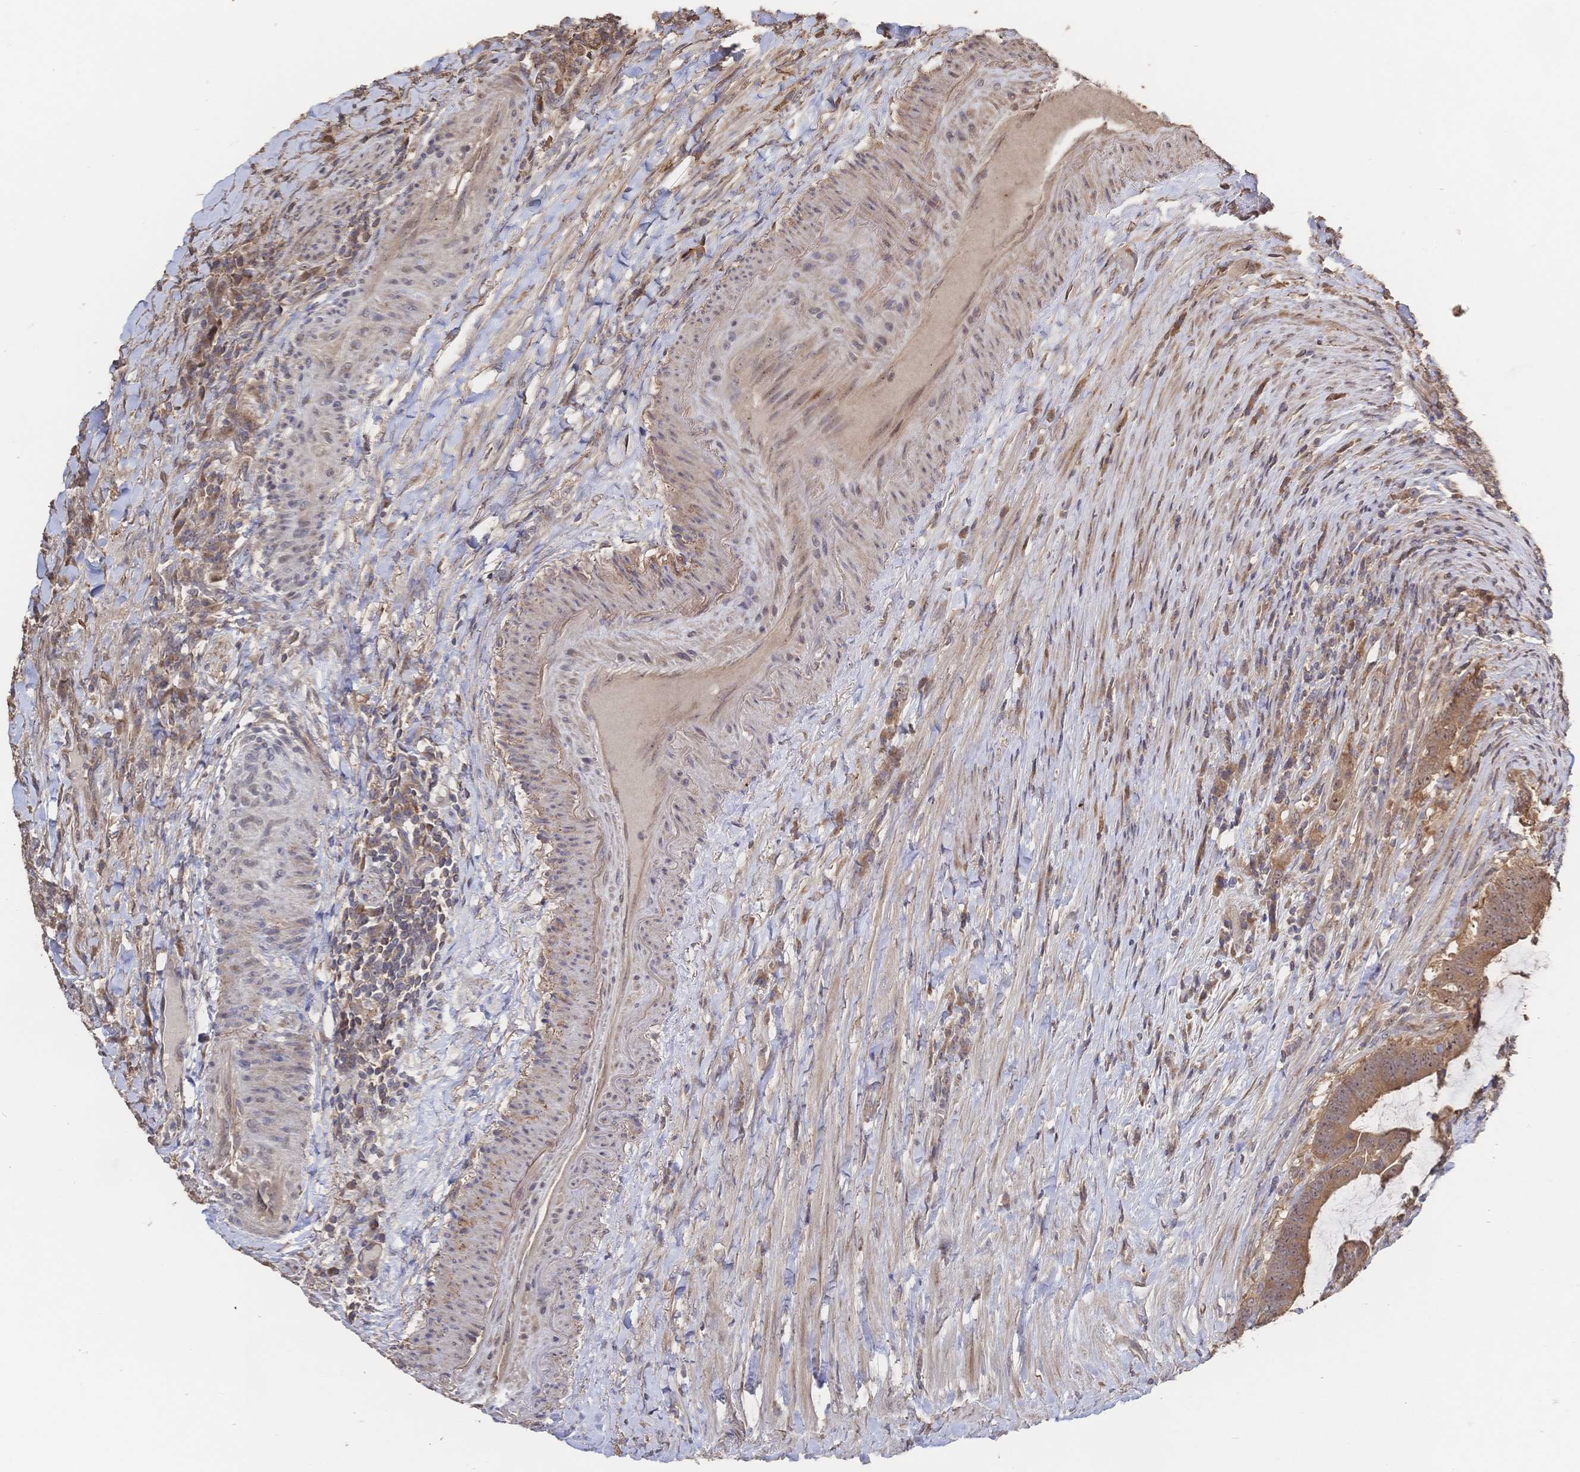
{"staining": {"intensity": "moderate", "quantity": ">75%", "location": "cytoplasmic/membranous,nuclear"}, "tissue": "colorectal cancer", "cell_type": "Tumor cells", "image_type": "cancer", "snomed": [{"axis": "morphology", "description": "Adenocarcinoma, NOS"}, {"axis": "topography", "description": "Colon"}], "caption": "Immunohistochemical staining of human colorectal cancer (adenocarcinoma) reveals medium levels of moderate cytoplasmic/membranous and nuclear positivity in about >75% of tumor cells. (IHC, brightfield microscopy, high magnification).", "gene": "DNAJA4", "patient": {"sex": "female", "age": 43}}